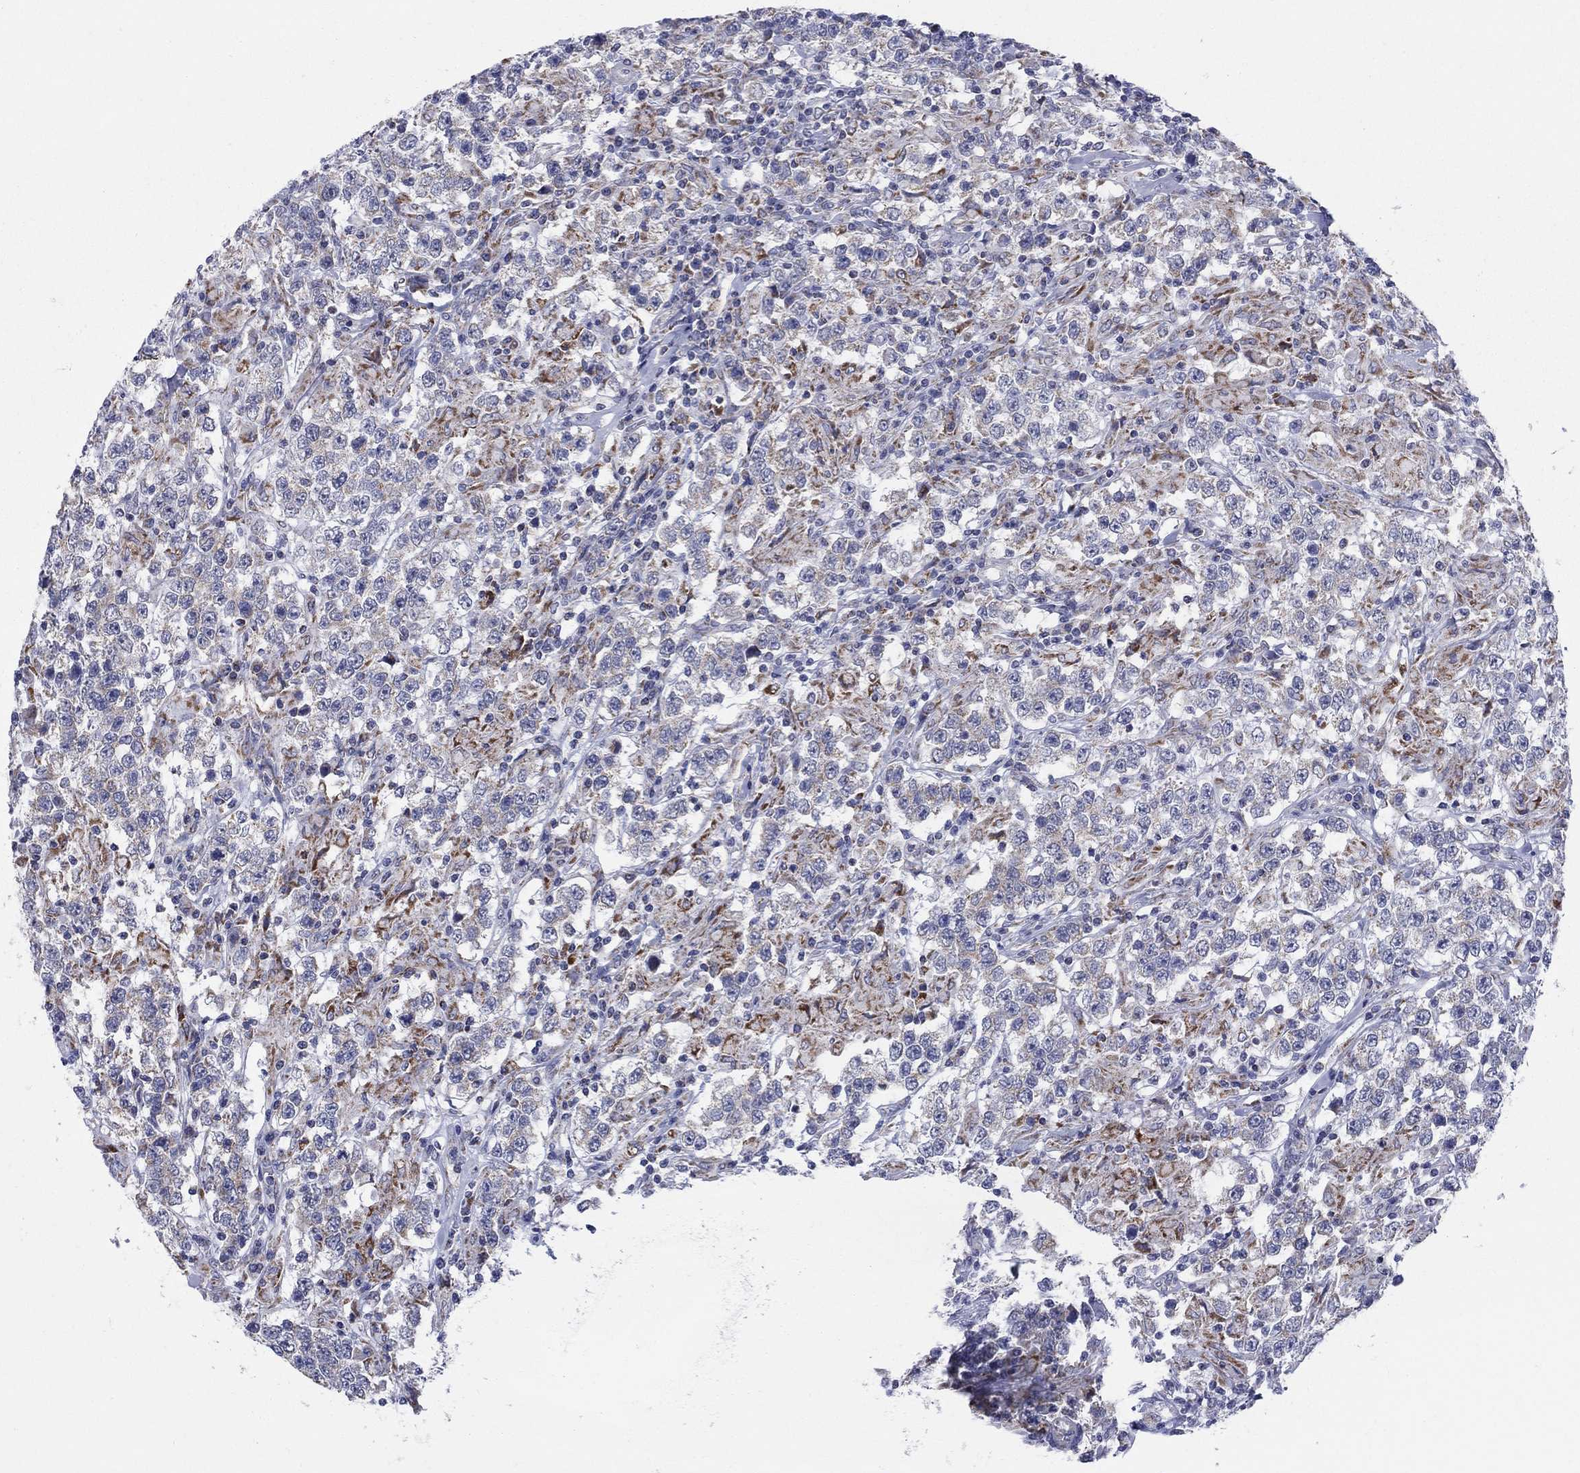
{"staining": {"intensity": "strong", "quantity": "<25%", "location": "cytoplasmic/membranous"}, "tissue": "testis cancer", "cell_type": "Tumor cells", "image_type": "cancer", "snomed": [{"axis": "morphology", "description": "Seminoma, NOS"}, {"axis": "morphology", "description": "Carcinoma, Embryonal, NOS"}, {"axis": "topography", "description": "Testis"}], "caption": "Human testis cancer (seminoma) stained with a brown dye exhibits strong cytoplasmic/membranous positive positivity in approximately <25% of tumor cells.", "gene": "KISS1R", "patient": {"sex": "male", "age": 41}}